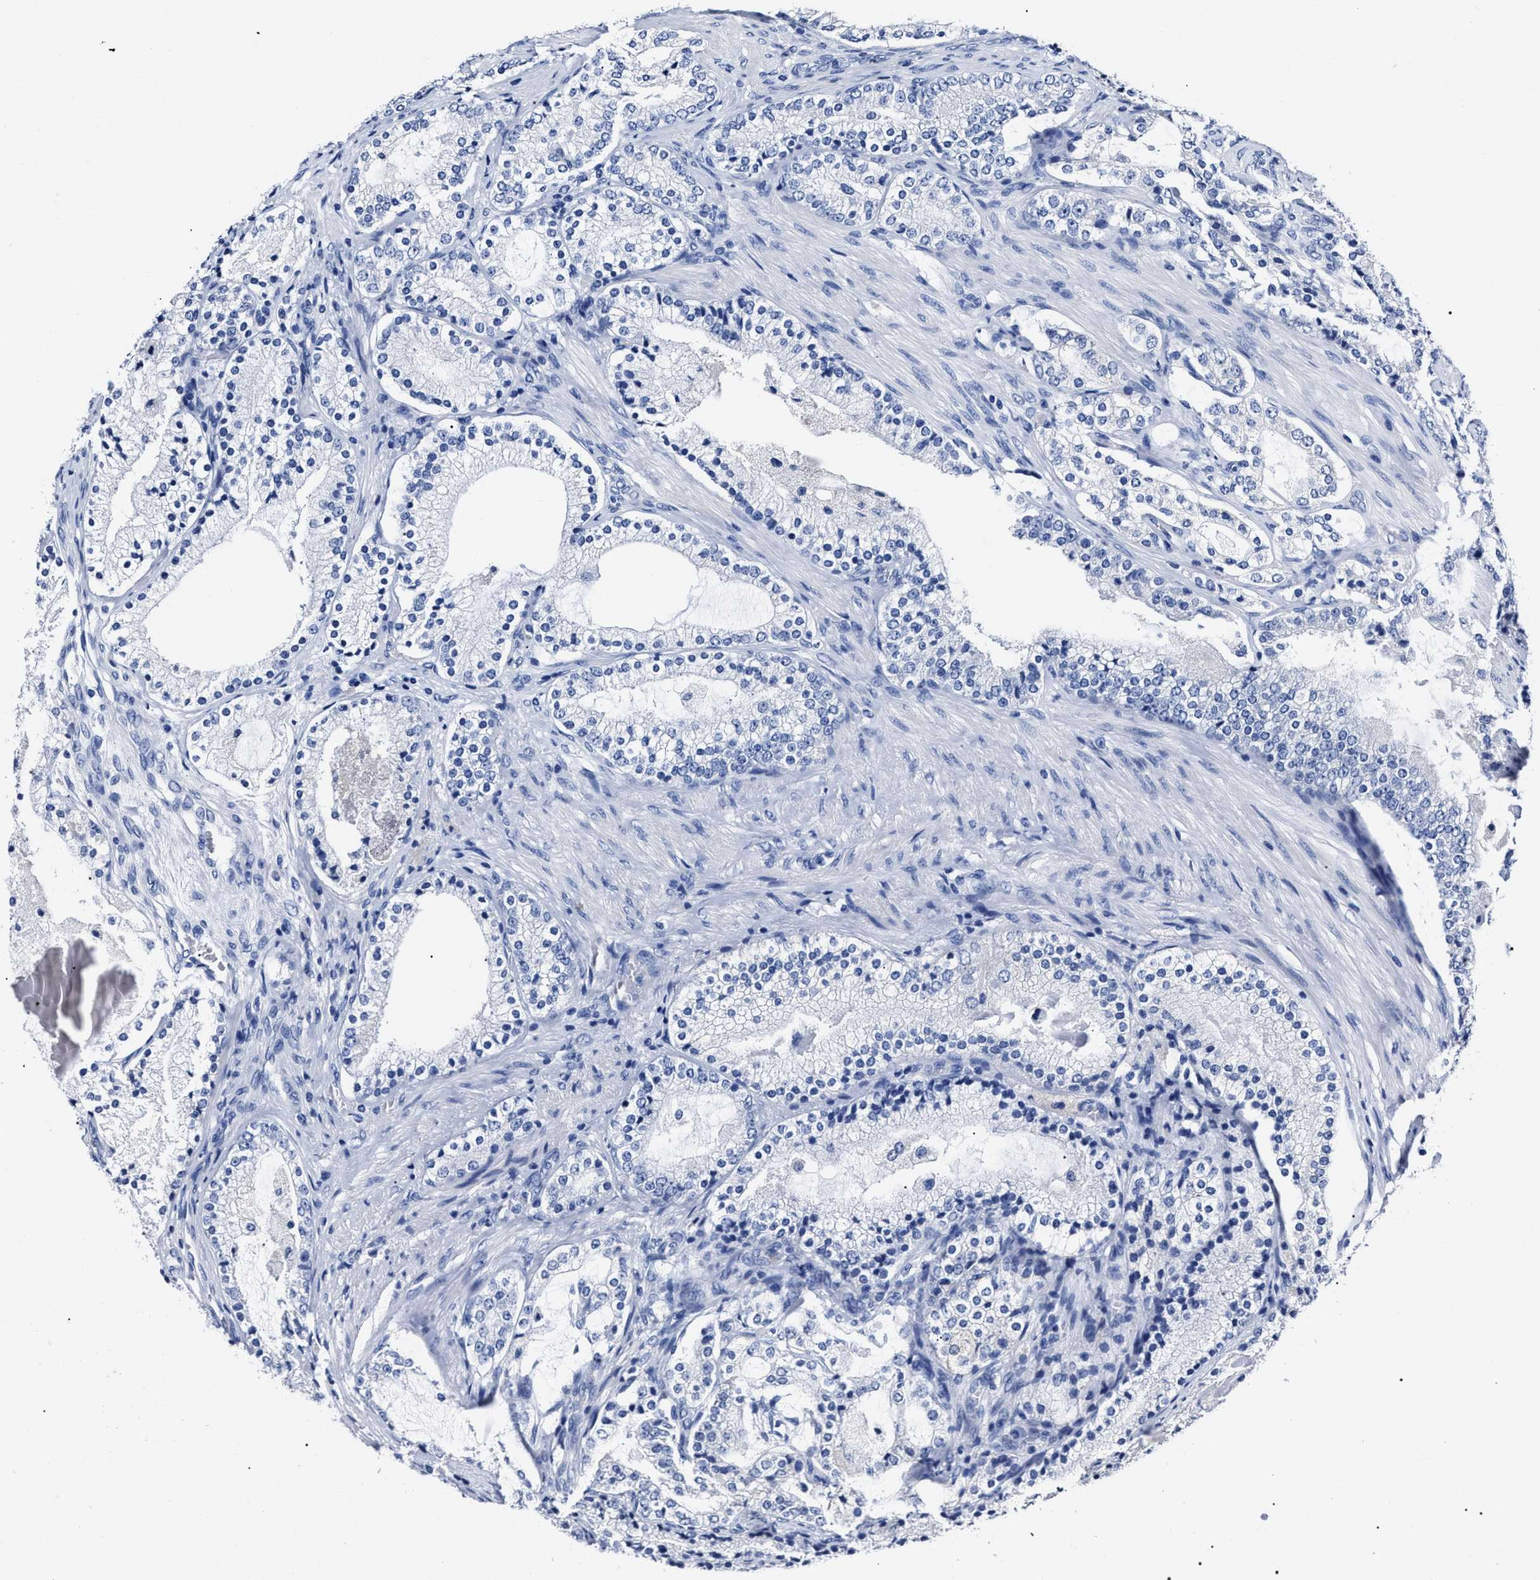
{"staining": {"intensity": "negative", "quantity": "none", "location": "none"}, "tissue": "prostate cancer", "cell_type": "Tumor cells", "image_type": "cancer", "snomed": [{"axis": "morphology", "description": "Adenocarcinoma, High grade"}, {"axis": "topography", "description": "Prostate"}], "caption": "An immunohistochemistry photomicrograph of adenocarcinoma (high-grade) (prostate) is shown. There is no staining in tumor cells of adenocarcinoma (high-grade) (prostate). The staining is performed using DAB brown chromogen with nuclei counter-stained in using hematoxylin.", "gene": "ALPG", "patient": {"sex": "male", "age": 63}}